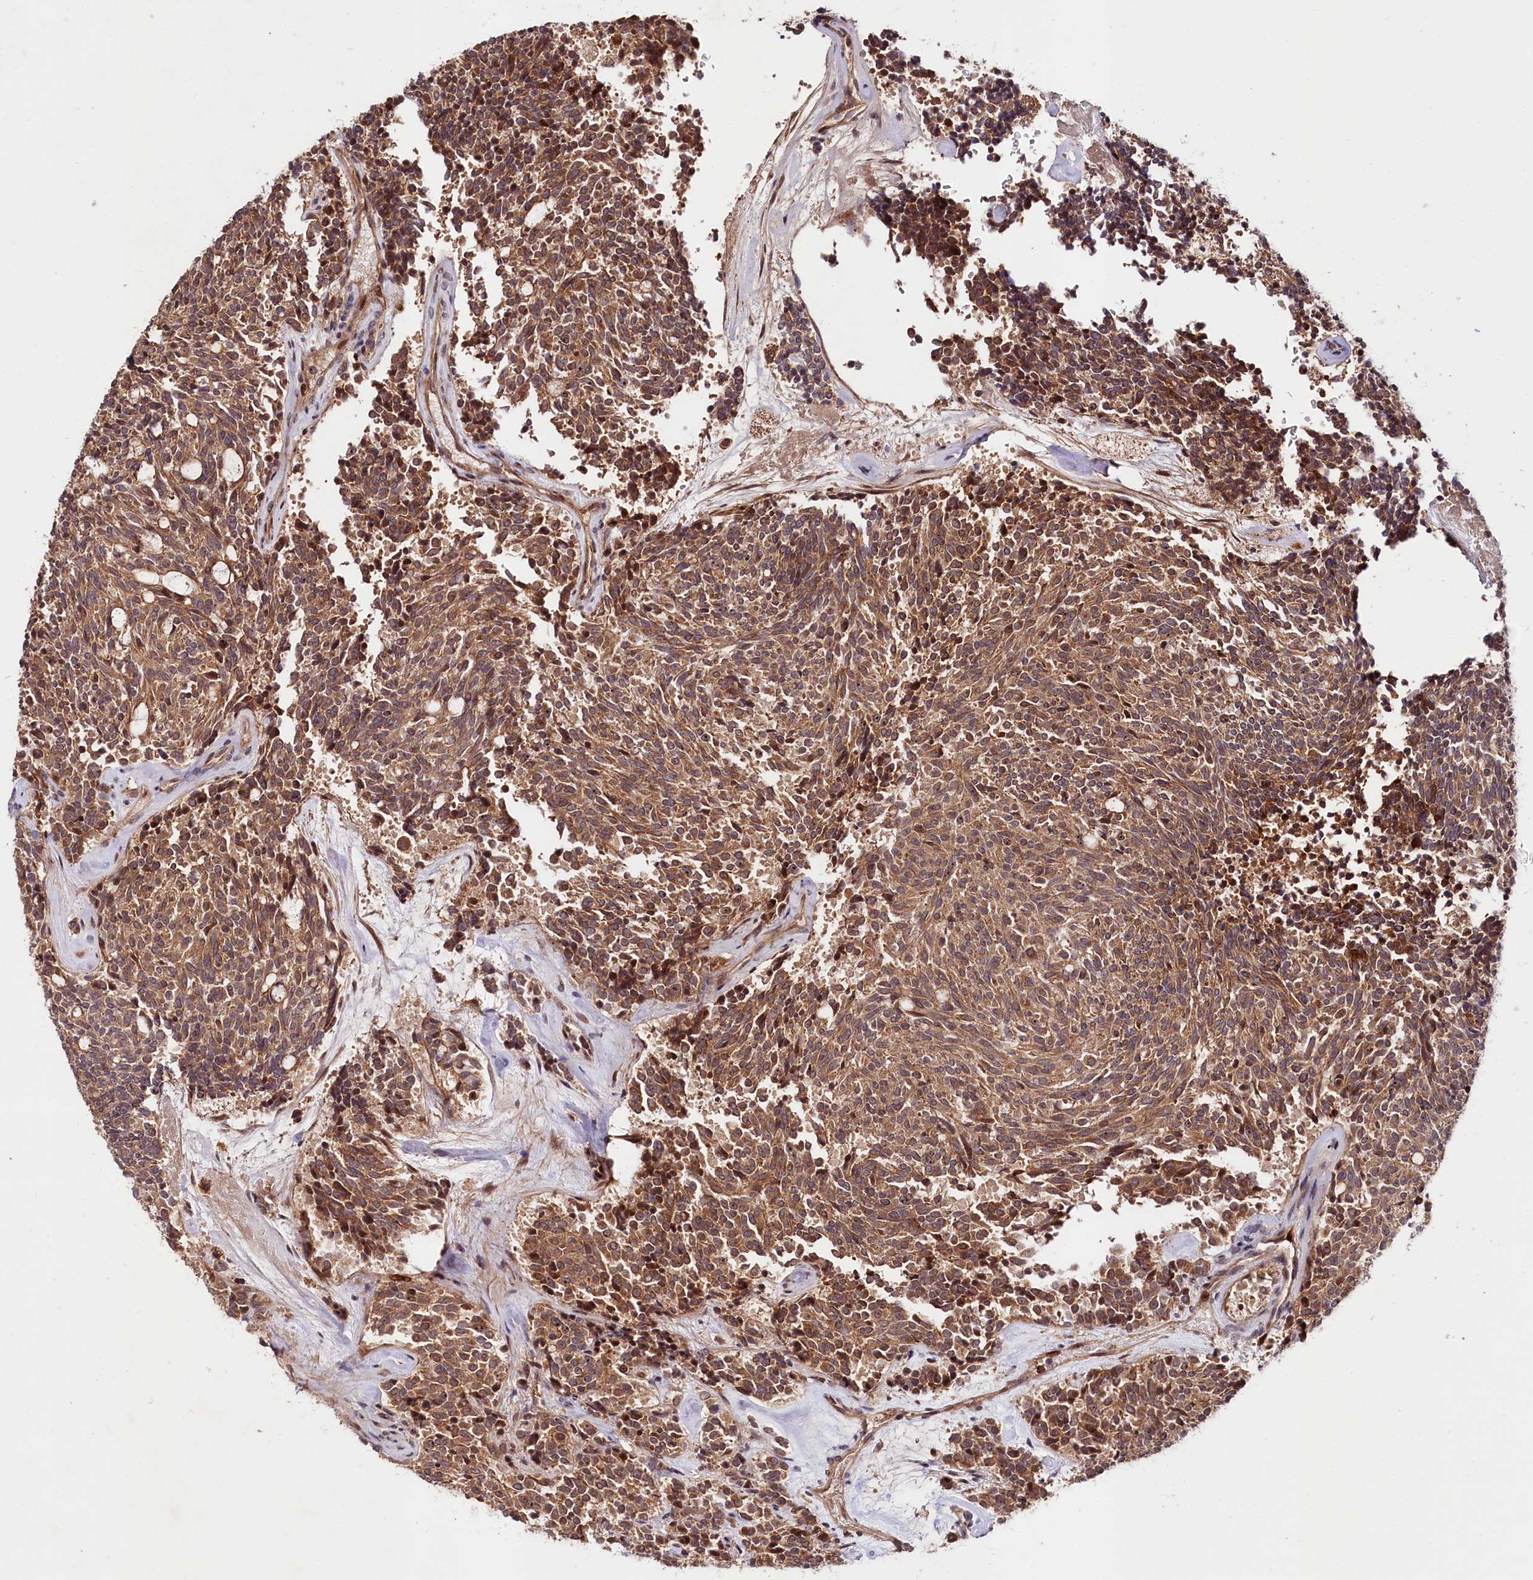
{"staining": {"intensity": "moderate", "quantity": ">75%", "location": "cytoplasmic/membranous"}, "tissue": "carcinoid", "cell_type": "Tumor cells", "image_type": "cancer", "snomed": [{"axis": "morphology", "description": "Carcinoid, malignant, NOS"}, {"axis": "topography", "description": "Pancreas"}], "caption": "A micrograph of malignant carcinoid stained for a protein displays moderate cytoplasmic/membranous brown staining in tumor cells. Using DAB (3,3'-diaminobenzidine) (brown) and hematoxylin (blue) stains, captured at high magnification using brightfield microscopy.", "gene": "NEDD1", "patient": {"sex": "female", "age": 54}}